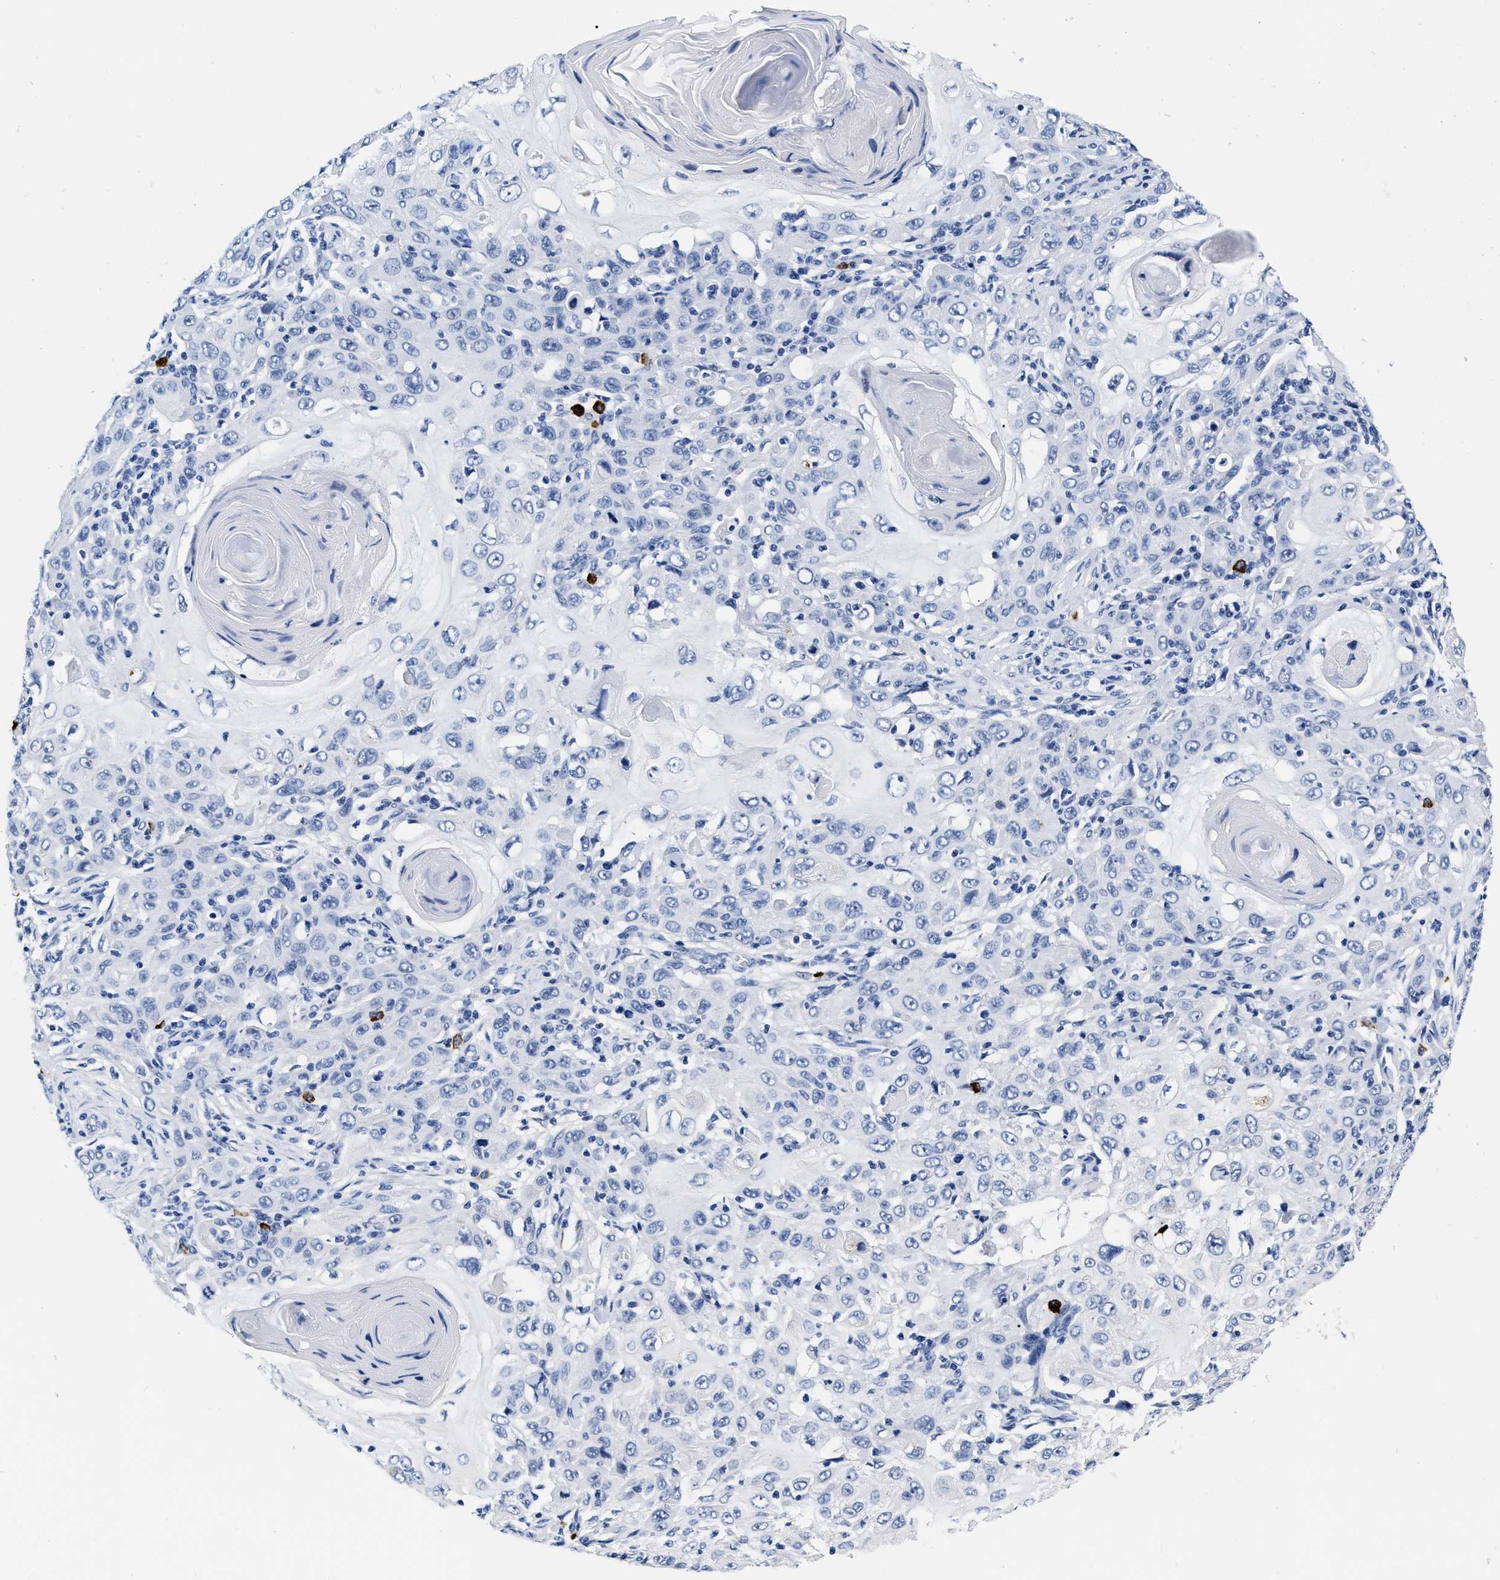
{"staining": {"intensity": "negative", "quantity": "none", "location": "none"}, "tissue": "skin cancer", "cell_type": "Tumor cells", "image_type": "cancer", "snomed": [{"axis": "morphology", "description": "Squamous cell carcinoma, NOS"}, {"axis": "topography", "description": "Skin"}], "caption": "There is no significant expression in tumor cells of skin cancer (squamous cell carcinoma).", "gene": "CER1", "patient": {"sex": "female", "age": 88}}